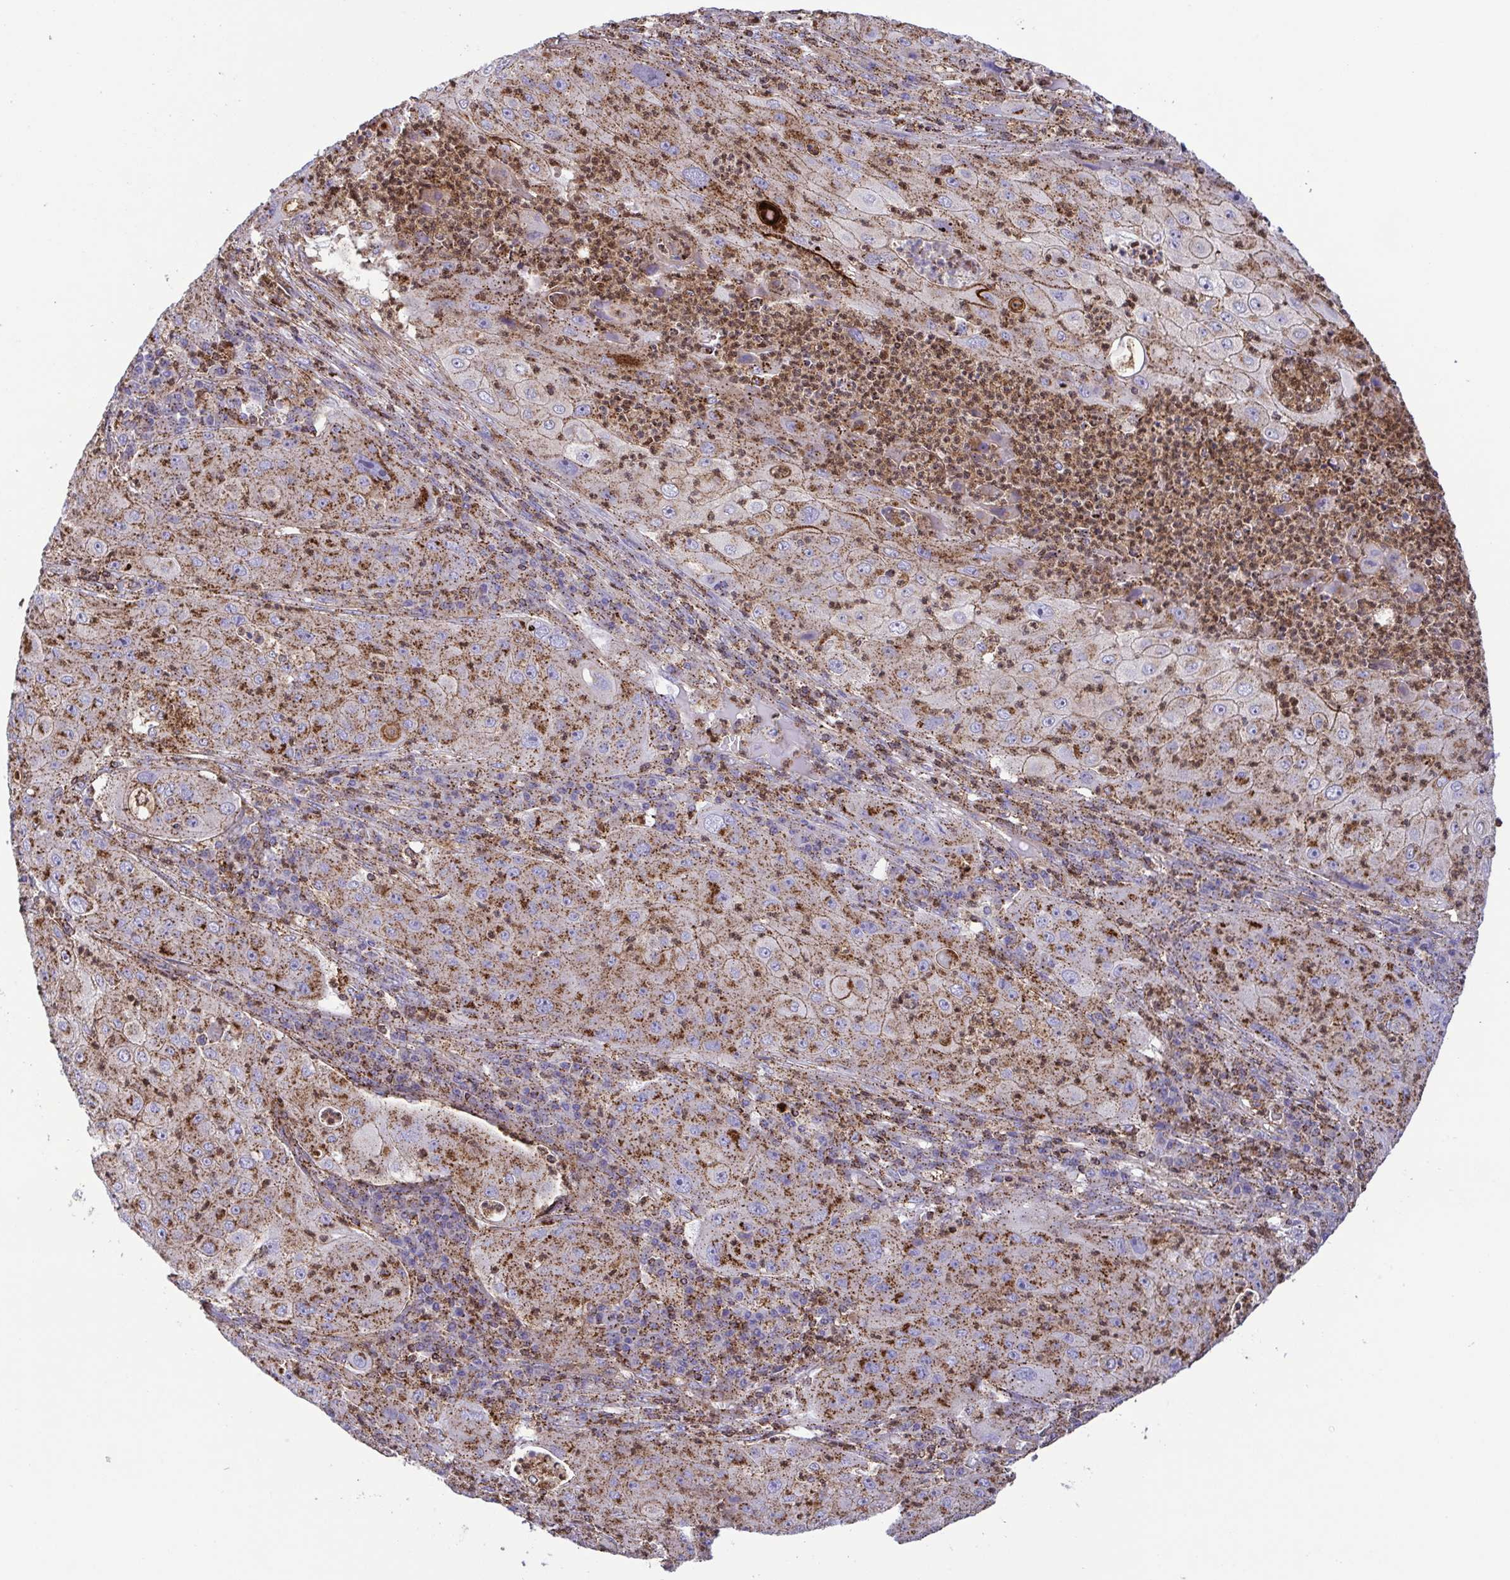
{"staining": {"intensity": "moderate", "quantity": ">75%", "location": "cytoplasmic/membranous"}, "tissue": "lung cancer", "cell_type": "Tumor cells", "image_type": "cancer", "snomed": [{"axis": "morphology", "description": "Squamous cell carcinoma, NOS"}, {"axis": "topography", "description": "Lung"}], "caption": "DAB (3,3'-diaminobenzidine) immunohistochemical staining of lung cancer displays moderate cytoplasmic/membranous protein positivity in approximately >75% of tumor cells.", "gene": "CHMP1B", "patient": {"sex": "female", "age": 59}}